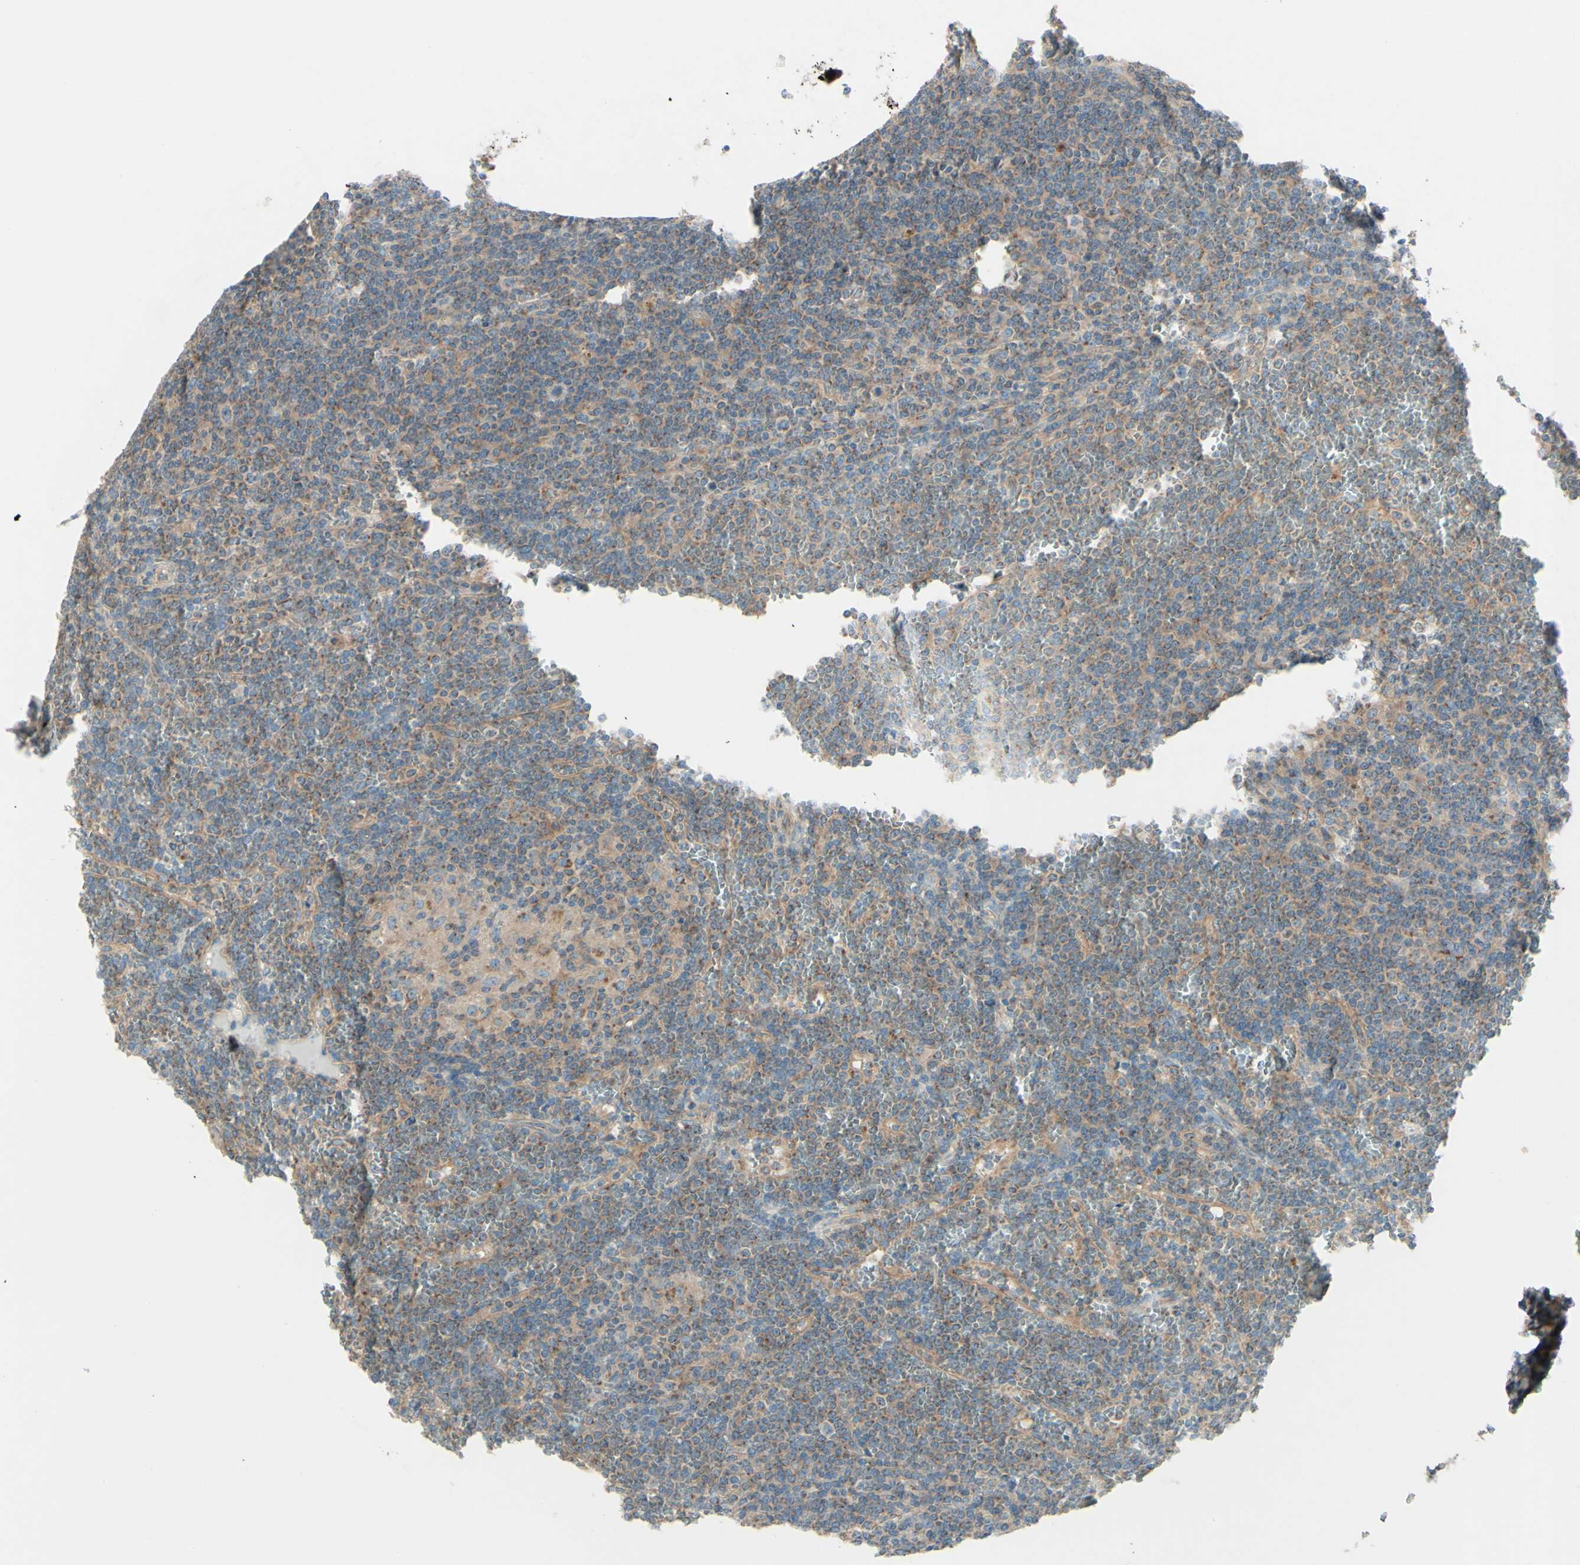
{"staining": {"intensity": "weak", "quantity": "25%-75%", "location": "cytoplasmic/membranous"}, "tissue": "lymphoma", "cell_type": "Tumor cells", "image_type": "cancer", "snomed": [{"axis": "morphology", "description": "Malignant lymphoma, non-Hodgkin's type, Low grade"}, {"axis": "topography", "description": "Spleen"}], "caption": "Brown immunohistochemical staining in lymphoma exhibits weak cytoplasmic/membranous staining in about 25%-75% of tumor cells. (DAB IHC, brown staining for protein, blue staining for nuclei).", "gene": "MTM1", "patient": {"sex": "female", "age": 19}}